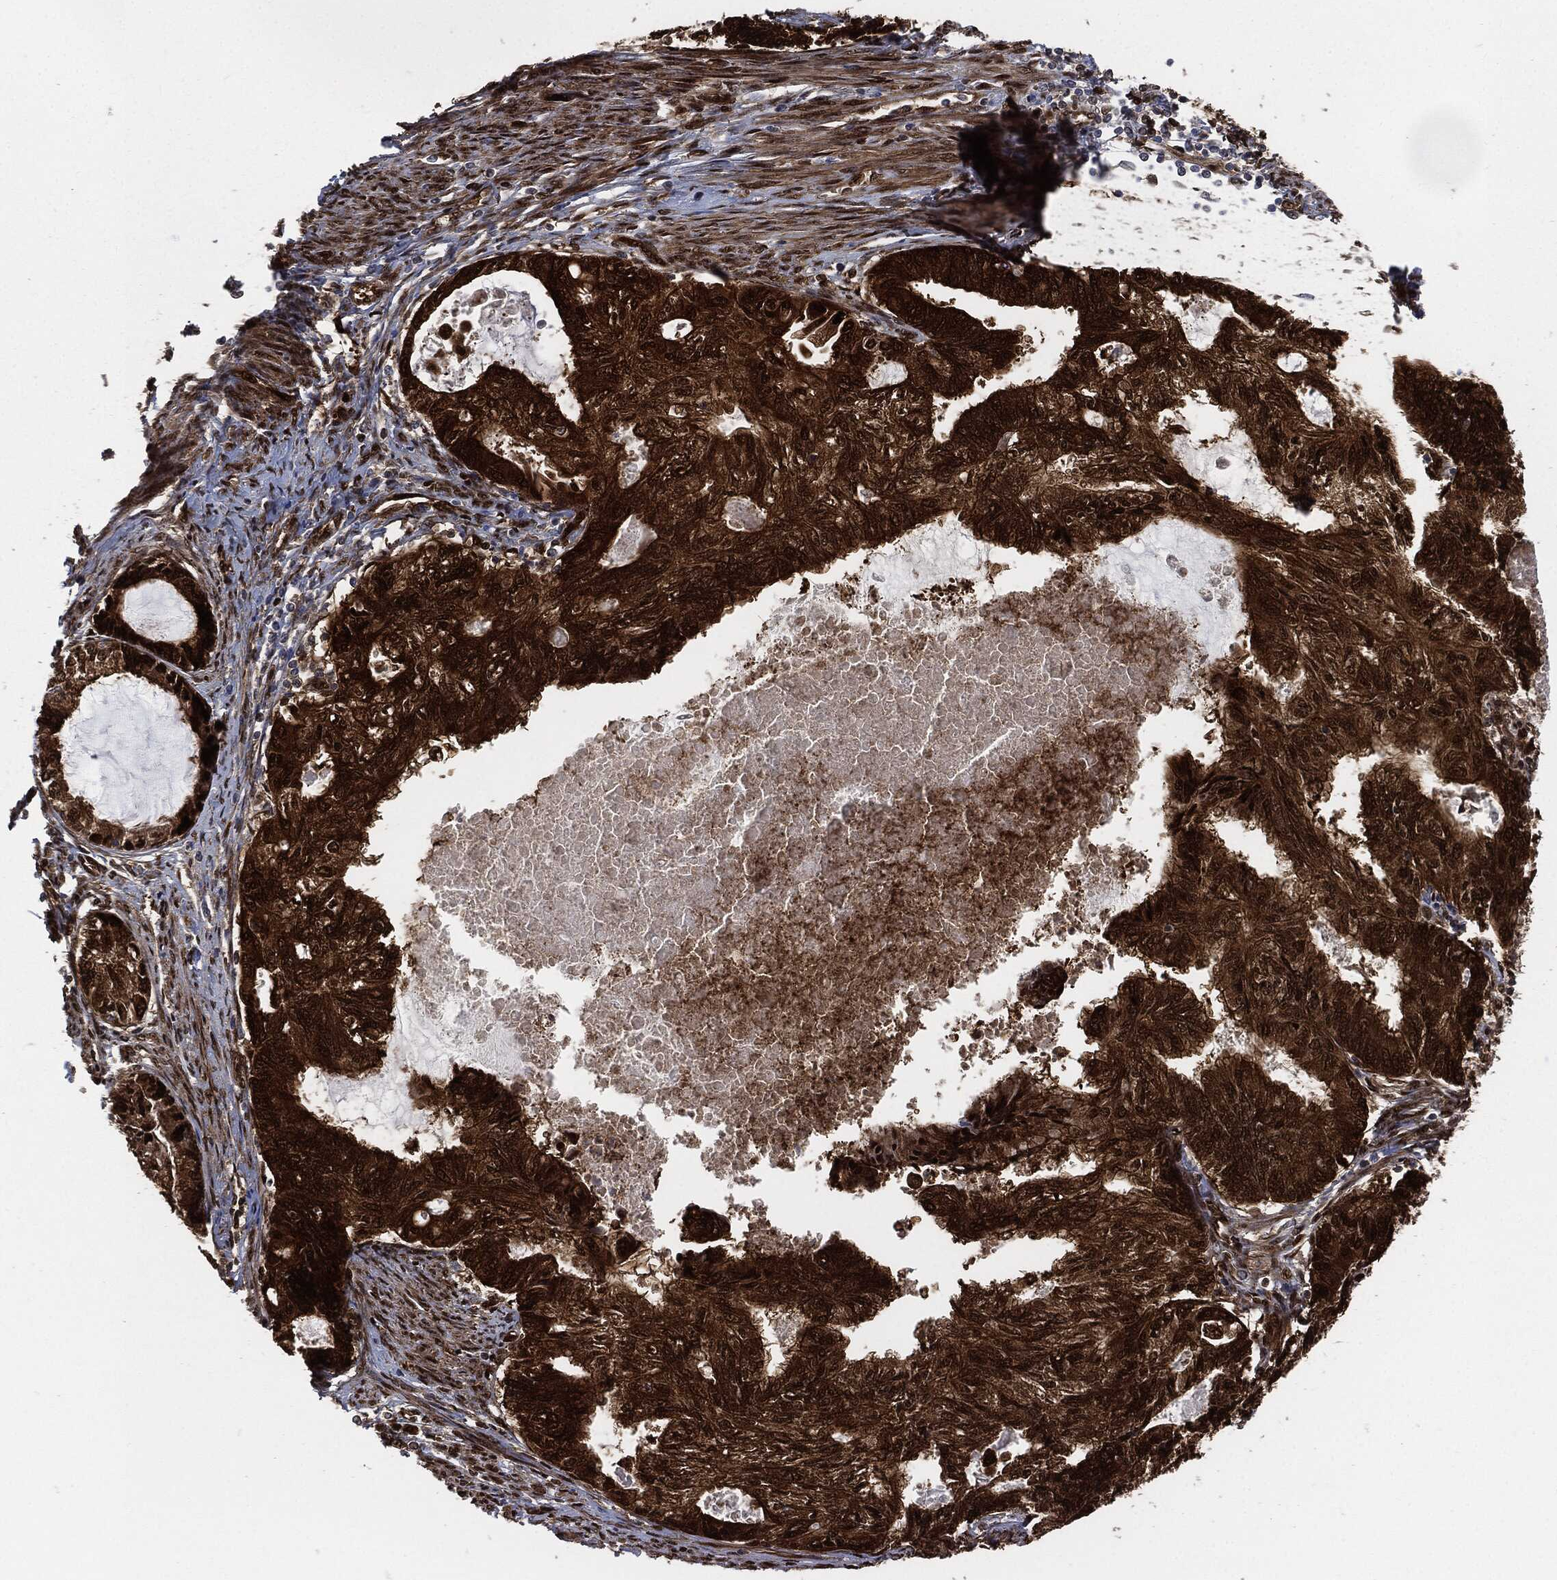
{"staining": {"intensity": "strong", "quantity": ">75%", "location": "cytoplasmic/membranous,nuclear"}, "tissue": "endometrial cancer", "cell_type": "Tumor cells", "image_type": "cancer", "snomed": [{"axis": "morphology", "description": "Adenocarcinoma, NOS"}, {"axis": "topography", "description": "Endometrium"}], "caption": "Brown immunohistochemical staining in human endometrial cancer (adenocarcinoma) shows strong cytoplasmic/membranous and nuclear staining in about >75% of tumor cells.", "gene": "DCTN1", "patient": {"sex": "female", "age": 86}}